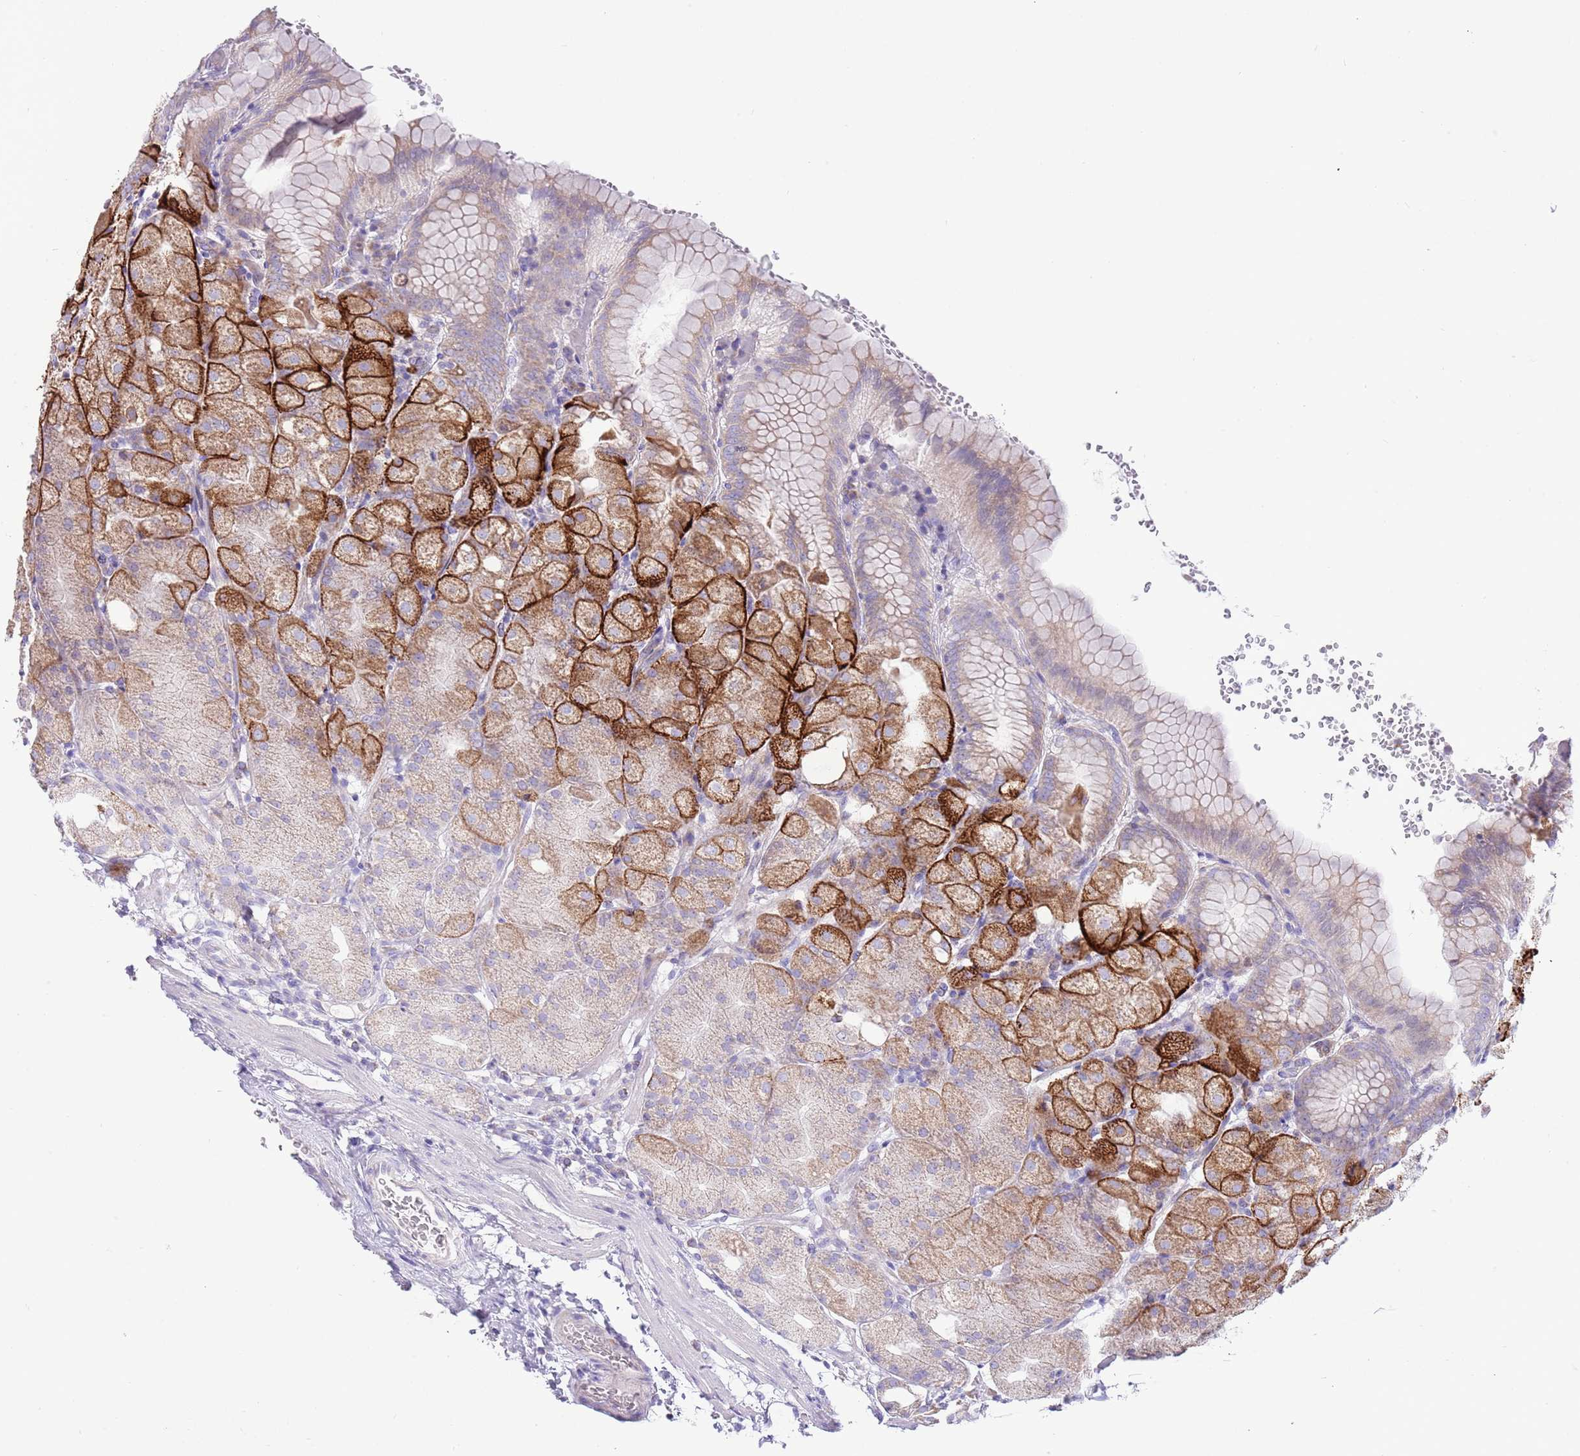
{"staining": {"intensity": "strong", "quantity": "<25%", "location": "cytoplasmic/membranous"}, "tissue": "stomach", "cell_type": "Glandular cells", "image_type": "normal", "snomed": [{"axis": "morphology", "description": "Normal tissue, NOS"}, {"axis": "topography", "description": "Stomach, upper"}, {"axis": "topography", "description": "Stomach, lower"}], "caption": "Human stomach stained with a brown dye demonstrates strong cytoplasmic/membranous positive staining in approximately <25% of glandular cells.", "gene": "OAZ2", "patient": {"sex": "male", "age": 62}}